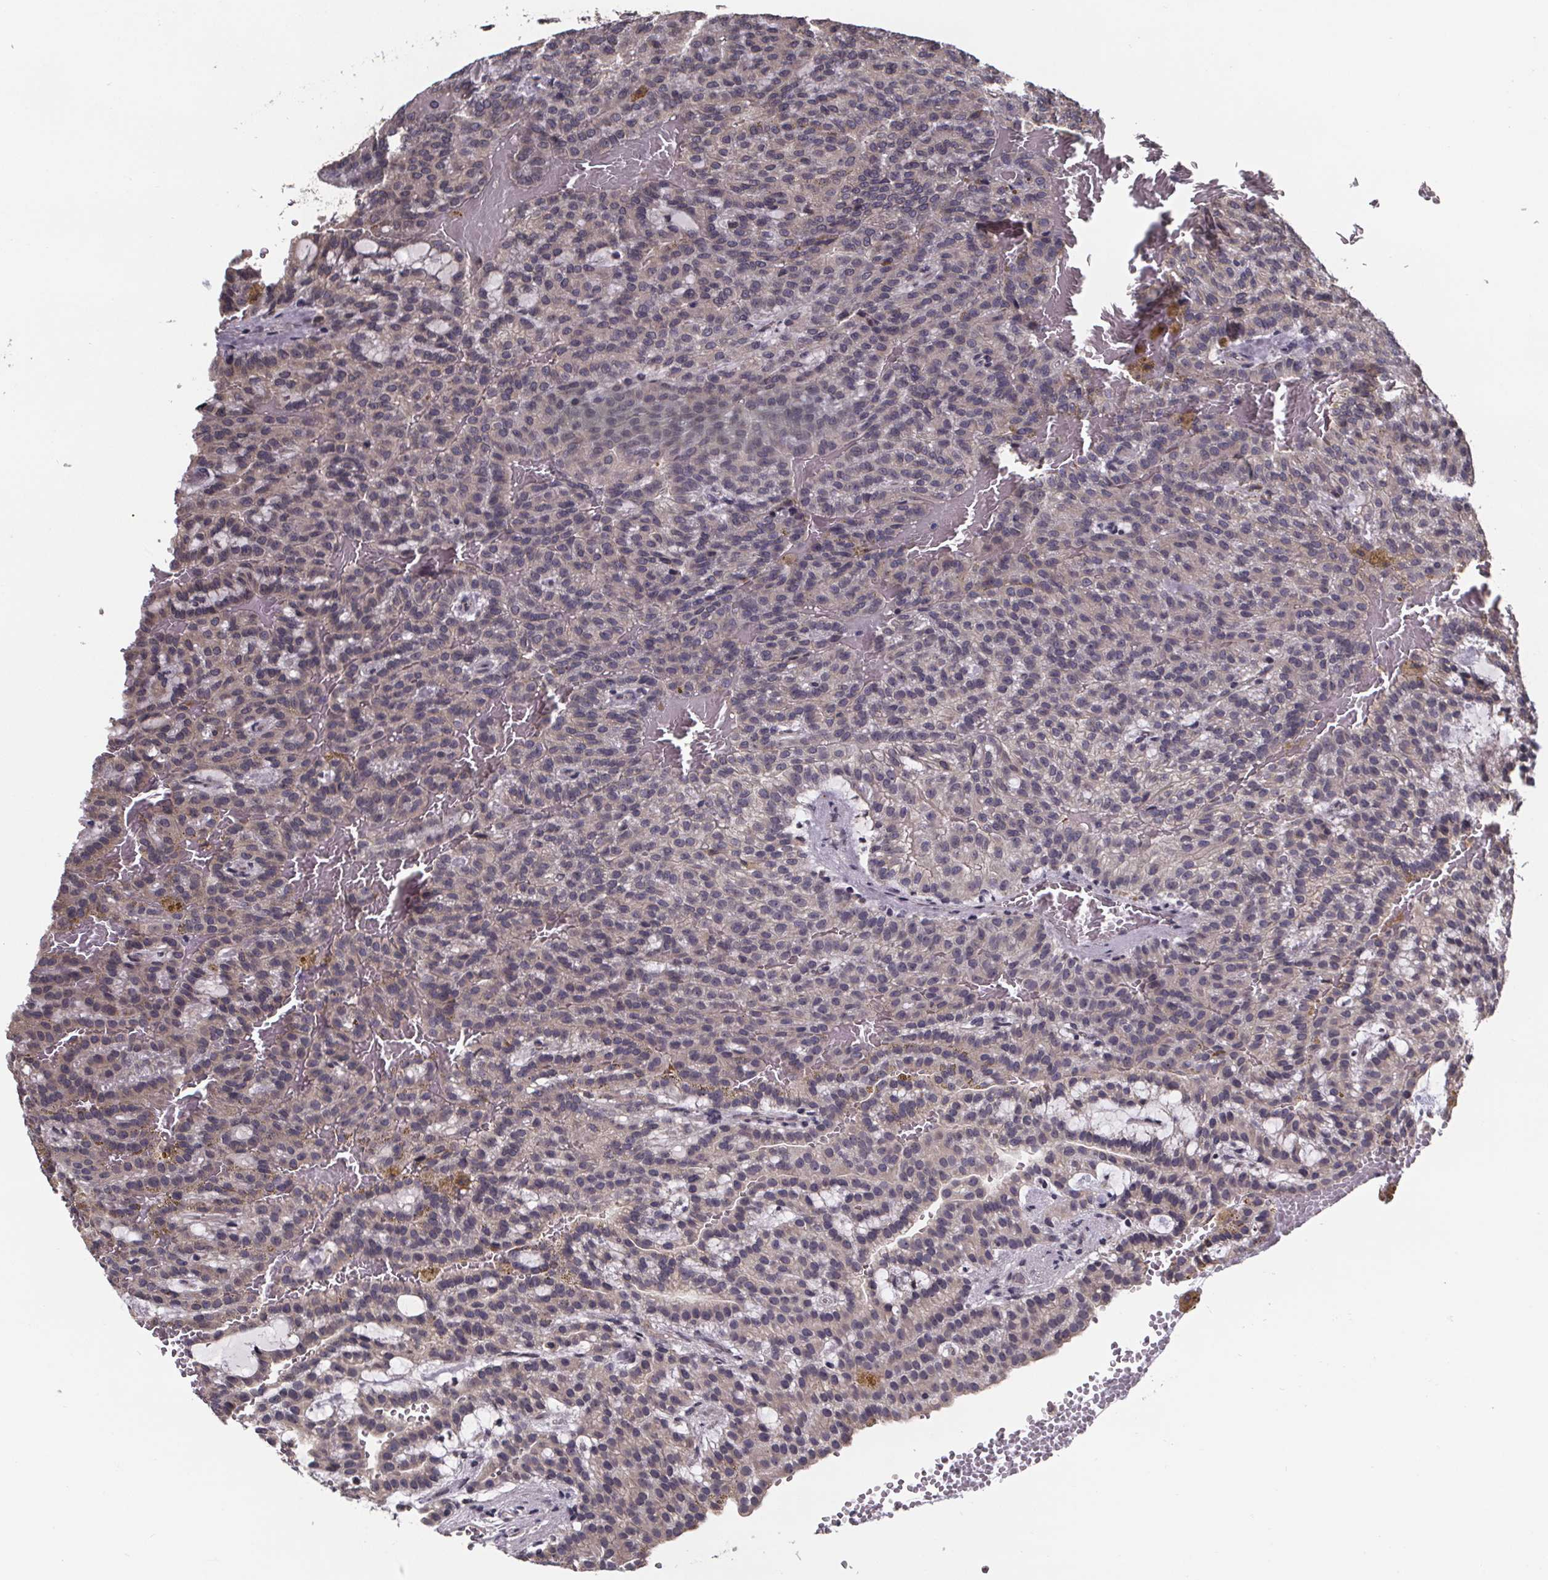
{"staining": {"intensity": "weak", "quantity": ">75%", "location": "cytoplasmic/membranous"}, "tissue": "renal cancer", "cell_type": "Tumor cells", "image_type": "cancer", "snomed": [{"axis": "morphology", "description": "Adenocarcinoma, NOS"}, {"axis": "topography", "description": "Kidney"}], "caption": "About >75% of tumor cells in renal cancer exhibit weak cytoplasmic/membranous protein staining as visualized by brown immunohistochemical staining.", "gene": "SAT1", "patient": {"sex": "male", "age": 63}}